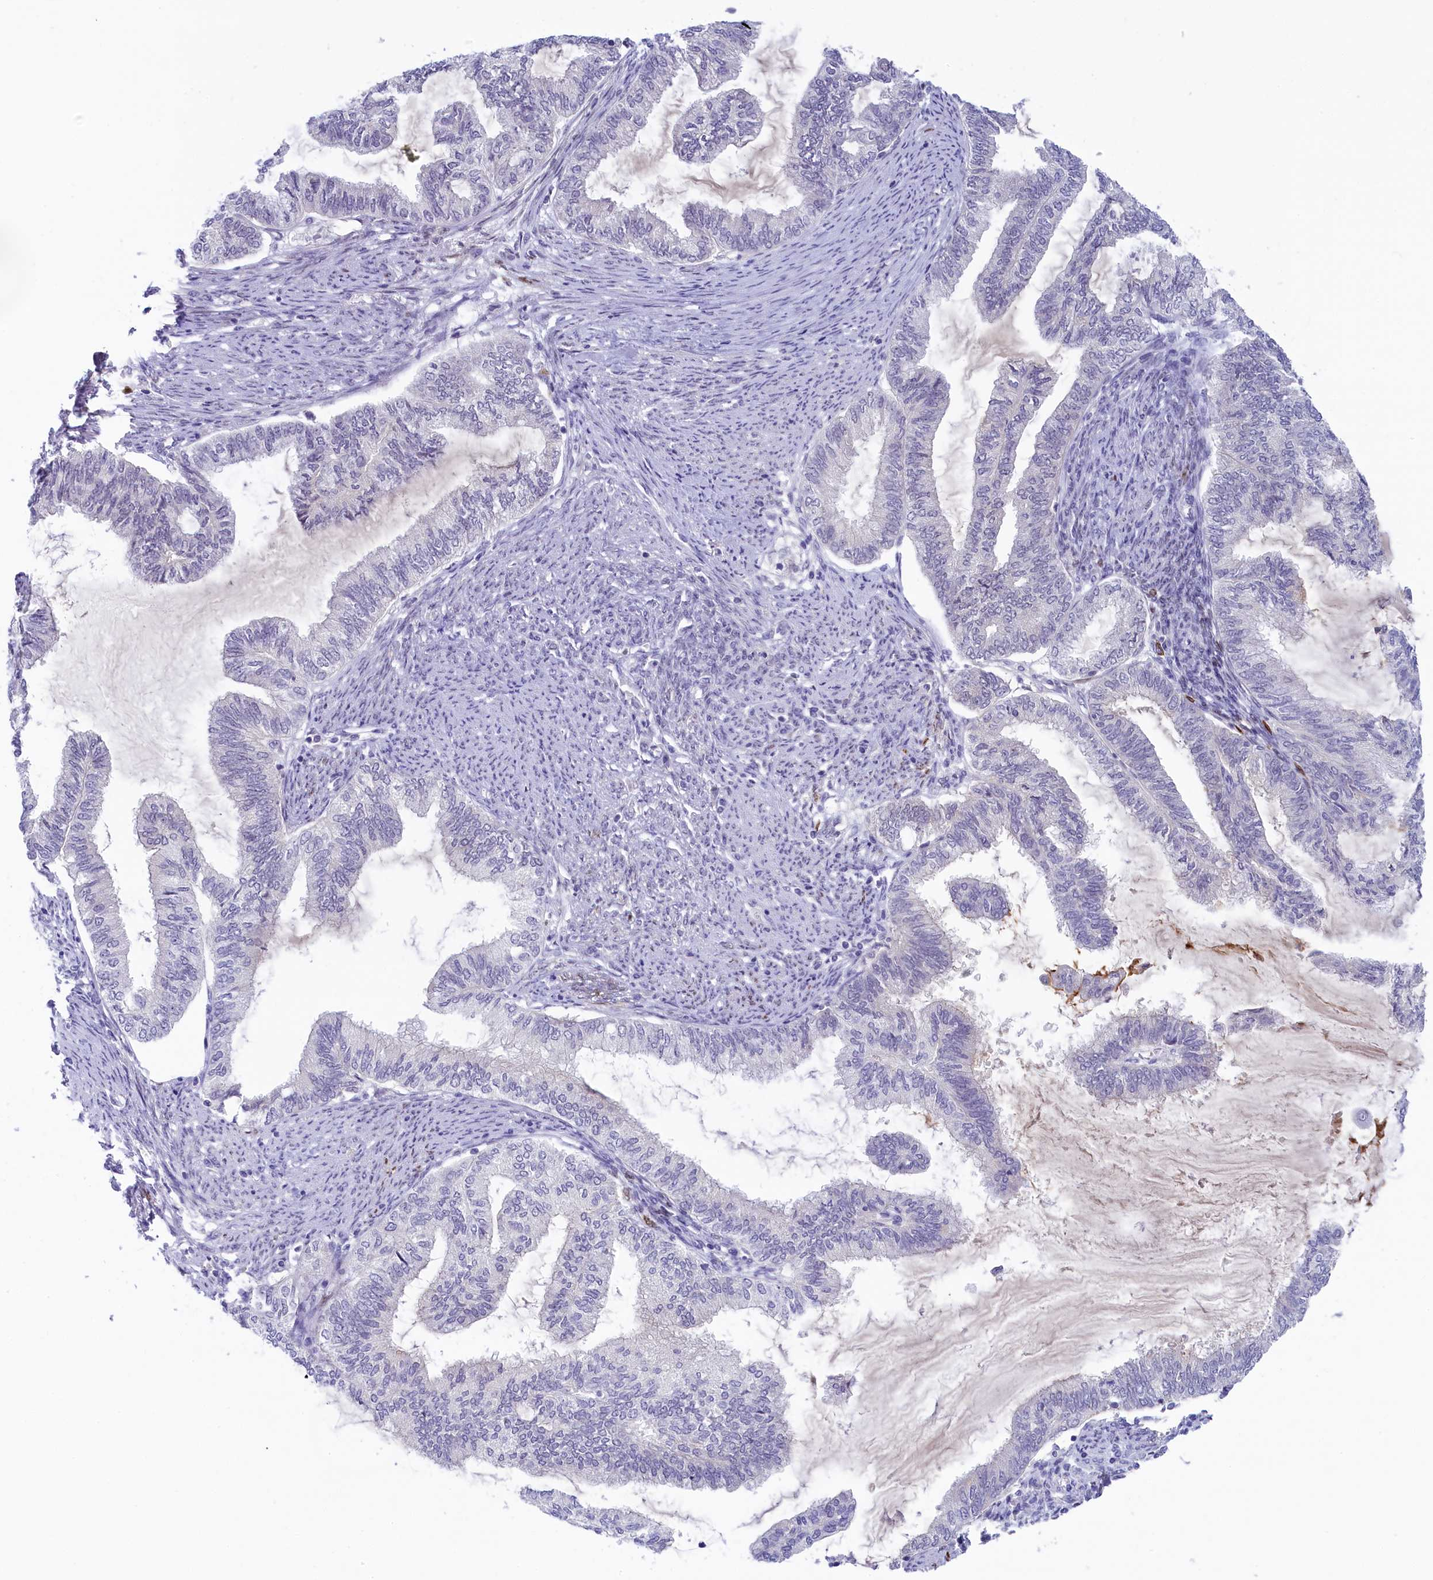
{"staining": {"intensity": "negative", "quantity": "none", "location": "none"}, "tissue": "endometrial cancer", "cell_type": "Tumor cells", "image_type": "cancer", "snomed": [{"axis": "morphology", "description": "Adenocarcinoma, NOS"}, {"axis": "topography", "description": "Endometrium"}], "caption": "Tumor cells are negative for protein expression in human endometrial adenocarcinoma.", "gene": "CRAMP1", "patient": {"sex": "female", "age": 86}}